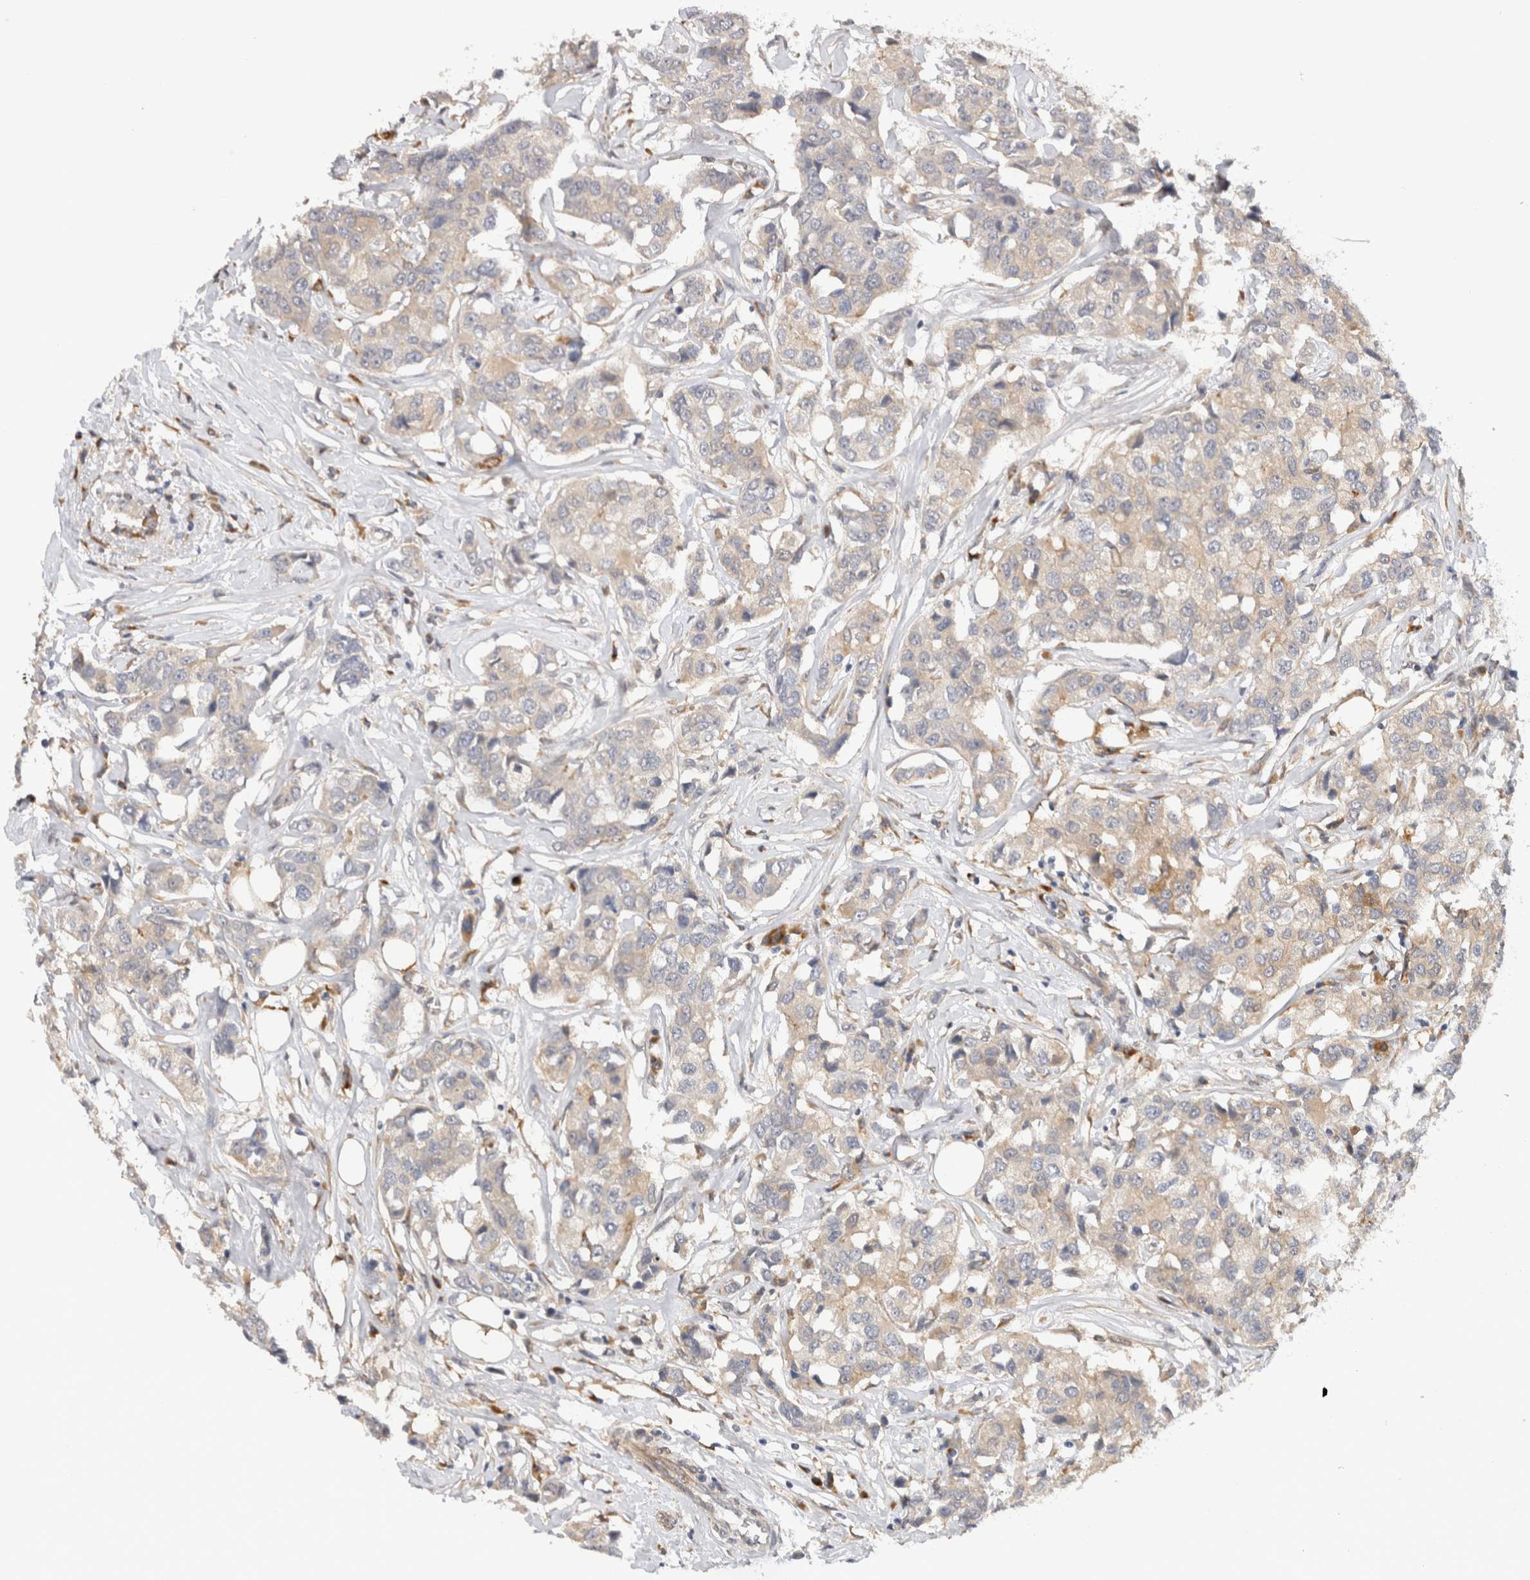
{"staining": {"intensity": "weak", "quantity": "25%-75%", "location": "cytoplasmic/membranous"}, "tissue": "breast cancer", "cell_type": "Tumor cells", "image_type": "cancer", "snomed": [{"axis": "morphology", "description": "Duct carcinoma"}, {"axis": "topography", "description": "Breast"}], "caption": "Tumor cells show low levels of weak cytoplasmic/membranous staining in approximately 25%-75% of cells in breast cancer. (IHC, brightfield microscopy, high magnification).", "gene": "APOL2", "patient": {"sex": "female", "age": 80}}